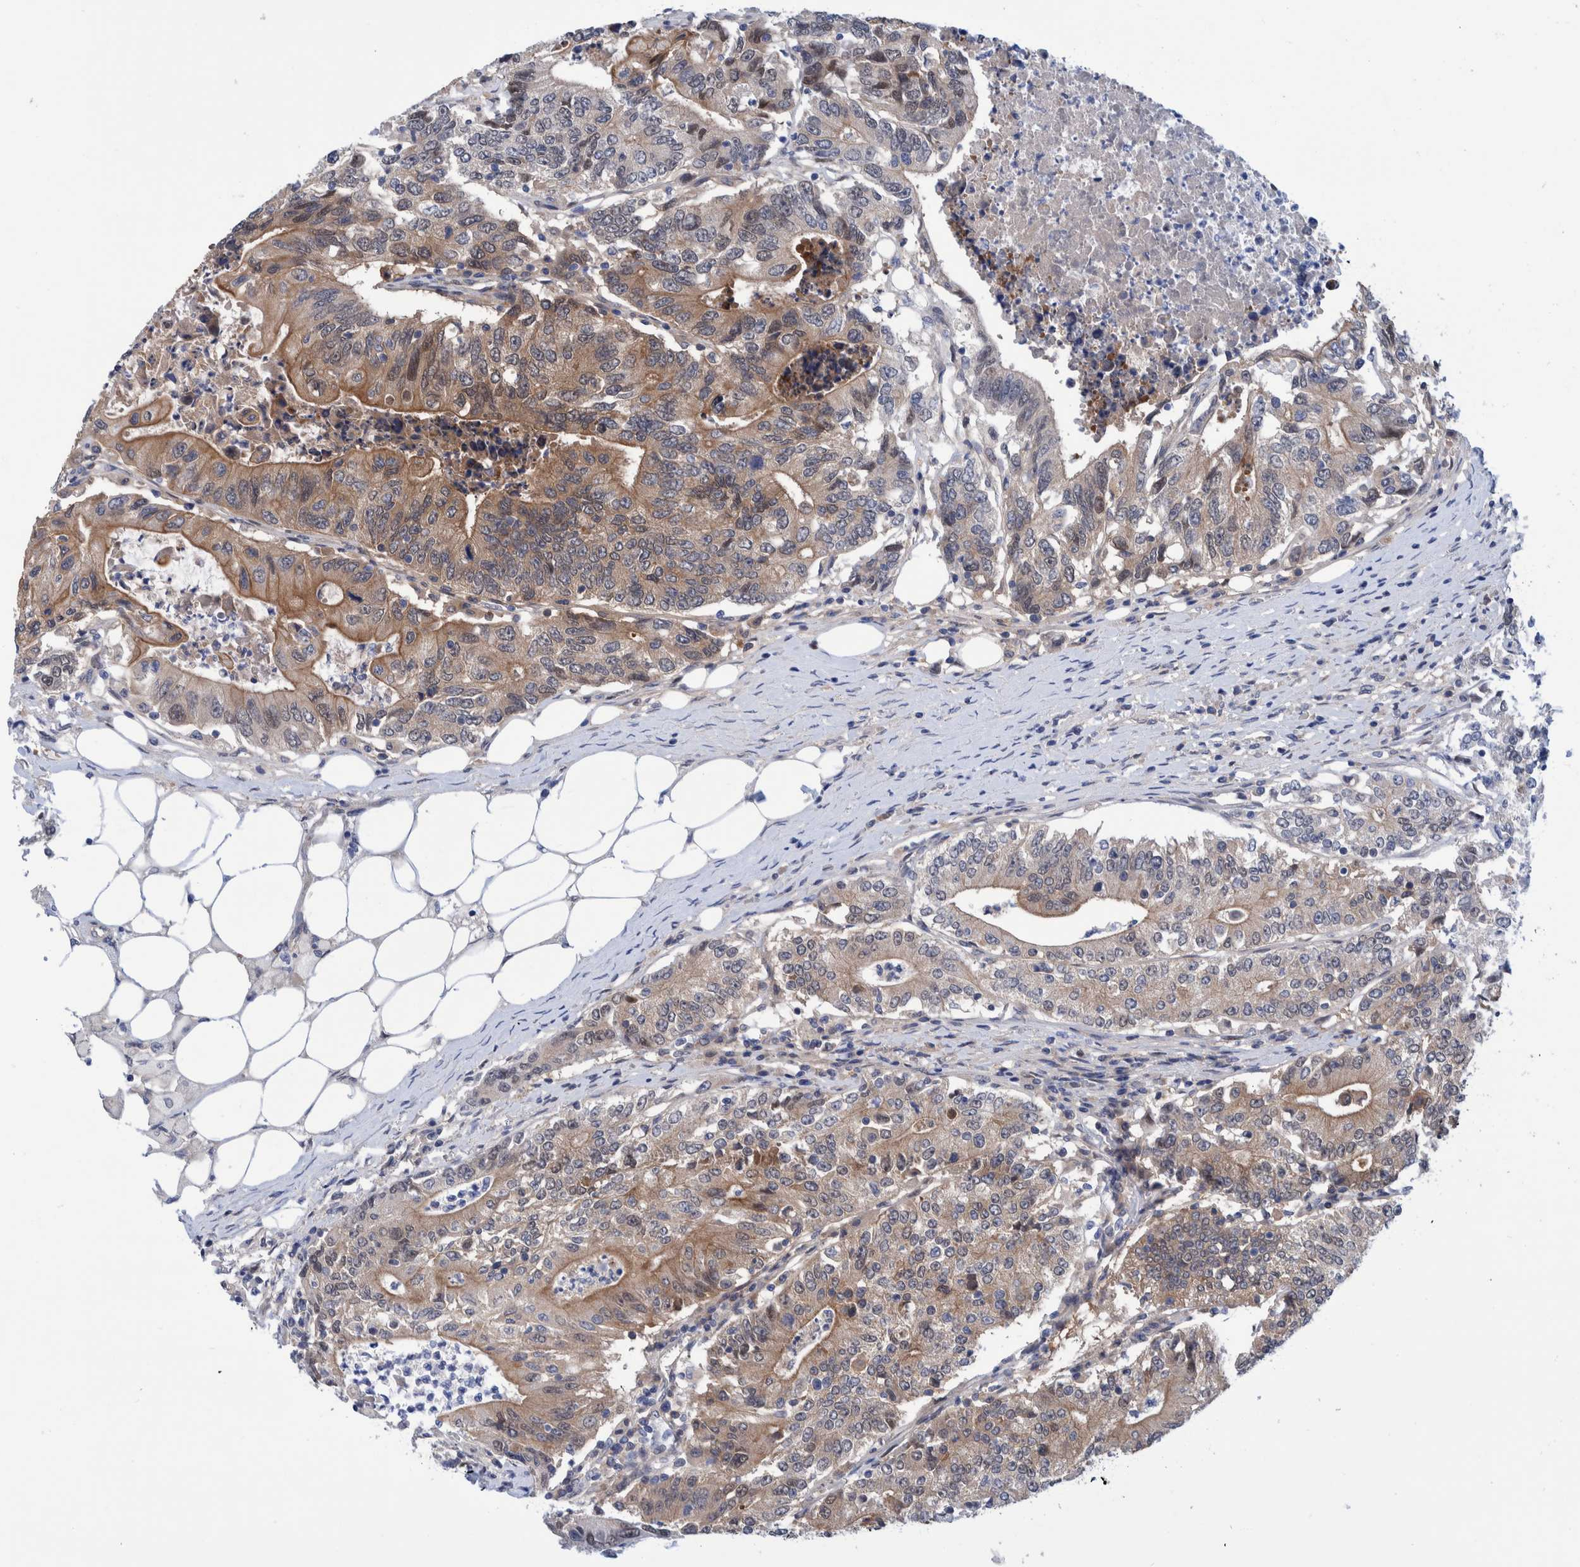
{"staining": {"intensity": "moderate", "quantity": ">75%", "location": "cytoplasmic/membranous,nuclear"}, "tissue": "colorectal cancer", "cell_type": "Tumor cells", "image_type": "cancer", "snomed": [{"axis": "morphology", "description": "Adenocarcinoma, NOS"}, {"axis": "topography", "description": "Colon"}], "caption": "A brown stain labels moderate cytoplasmic/membranous and nuclear positivity of a protein in human colorectal adenocarcinoma tumor cells.", "gene": "PFAS", "patient": {"sex": "female", "age": 77}}